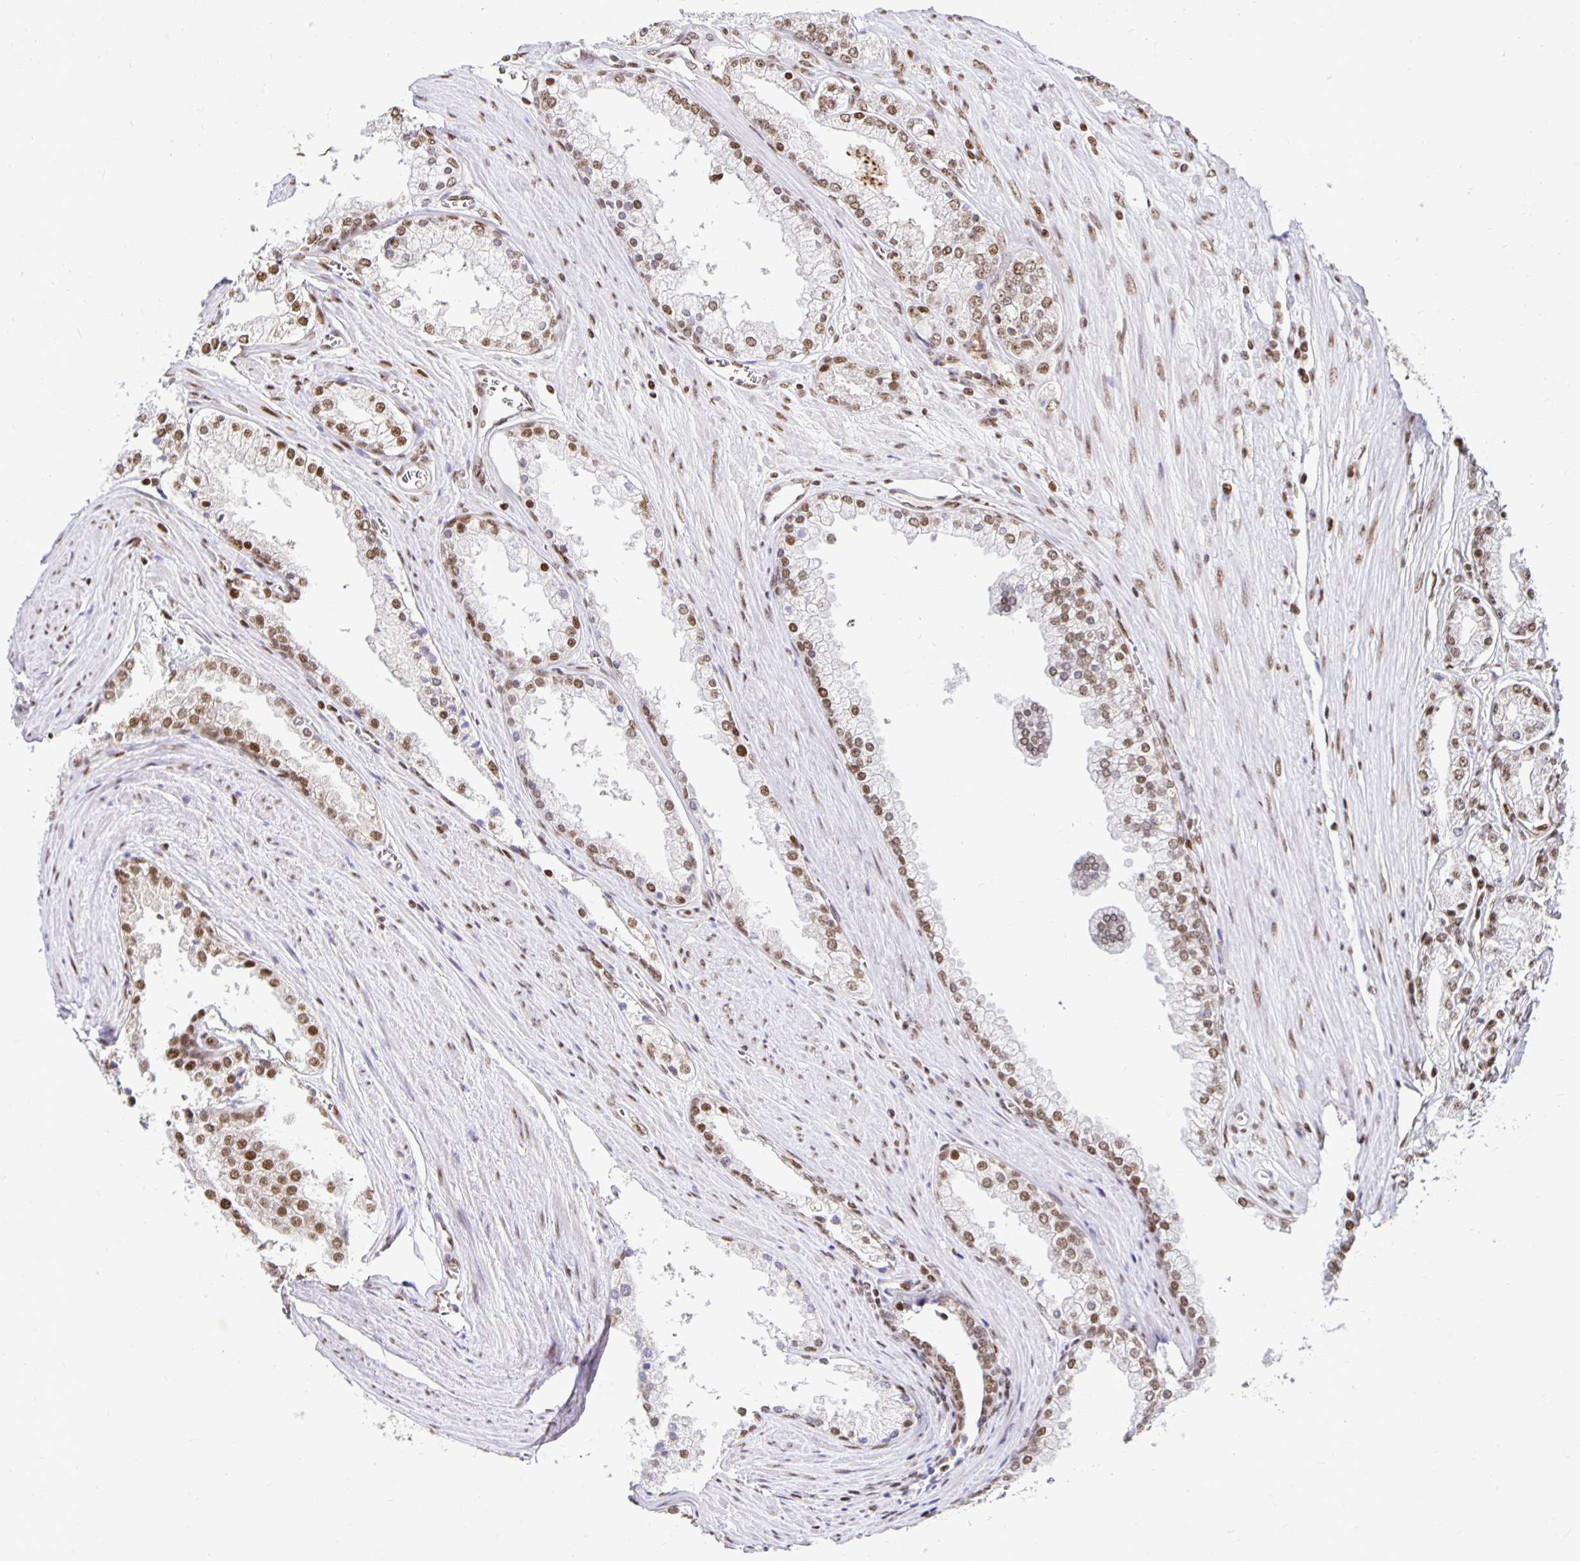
{"staining": {"intensity": "moderate", "quantity": ">75%", "location": "nuclear"}, "tissue": "prostate cancer", "cell_type": "Tumor cells", "image_type": "cancer", "snomed": [{"axis": "morphology", "description": "Adenocarcinoma, High grade"}, {"axis": "topography", "description": "Prostate"}], "caption": "High-magnification brightfield microscopy of adenocarcinoma (high-grade) (prostate) stained with DAB (3,3'-diaminobenzidine) (brown) and counterstained with hematoxylin (blue). tumor cells exhibit moderate nuclear positivity is appreciated in about>75% of cells.", "gene": "ZNF579", "patient": {"sex": "male", "age": 66}}